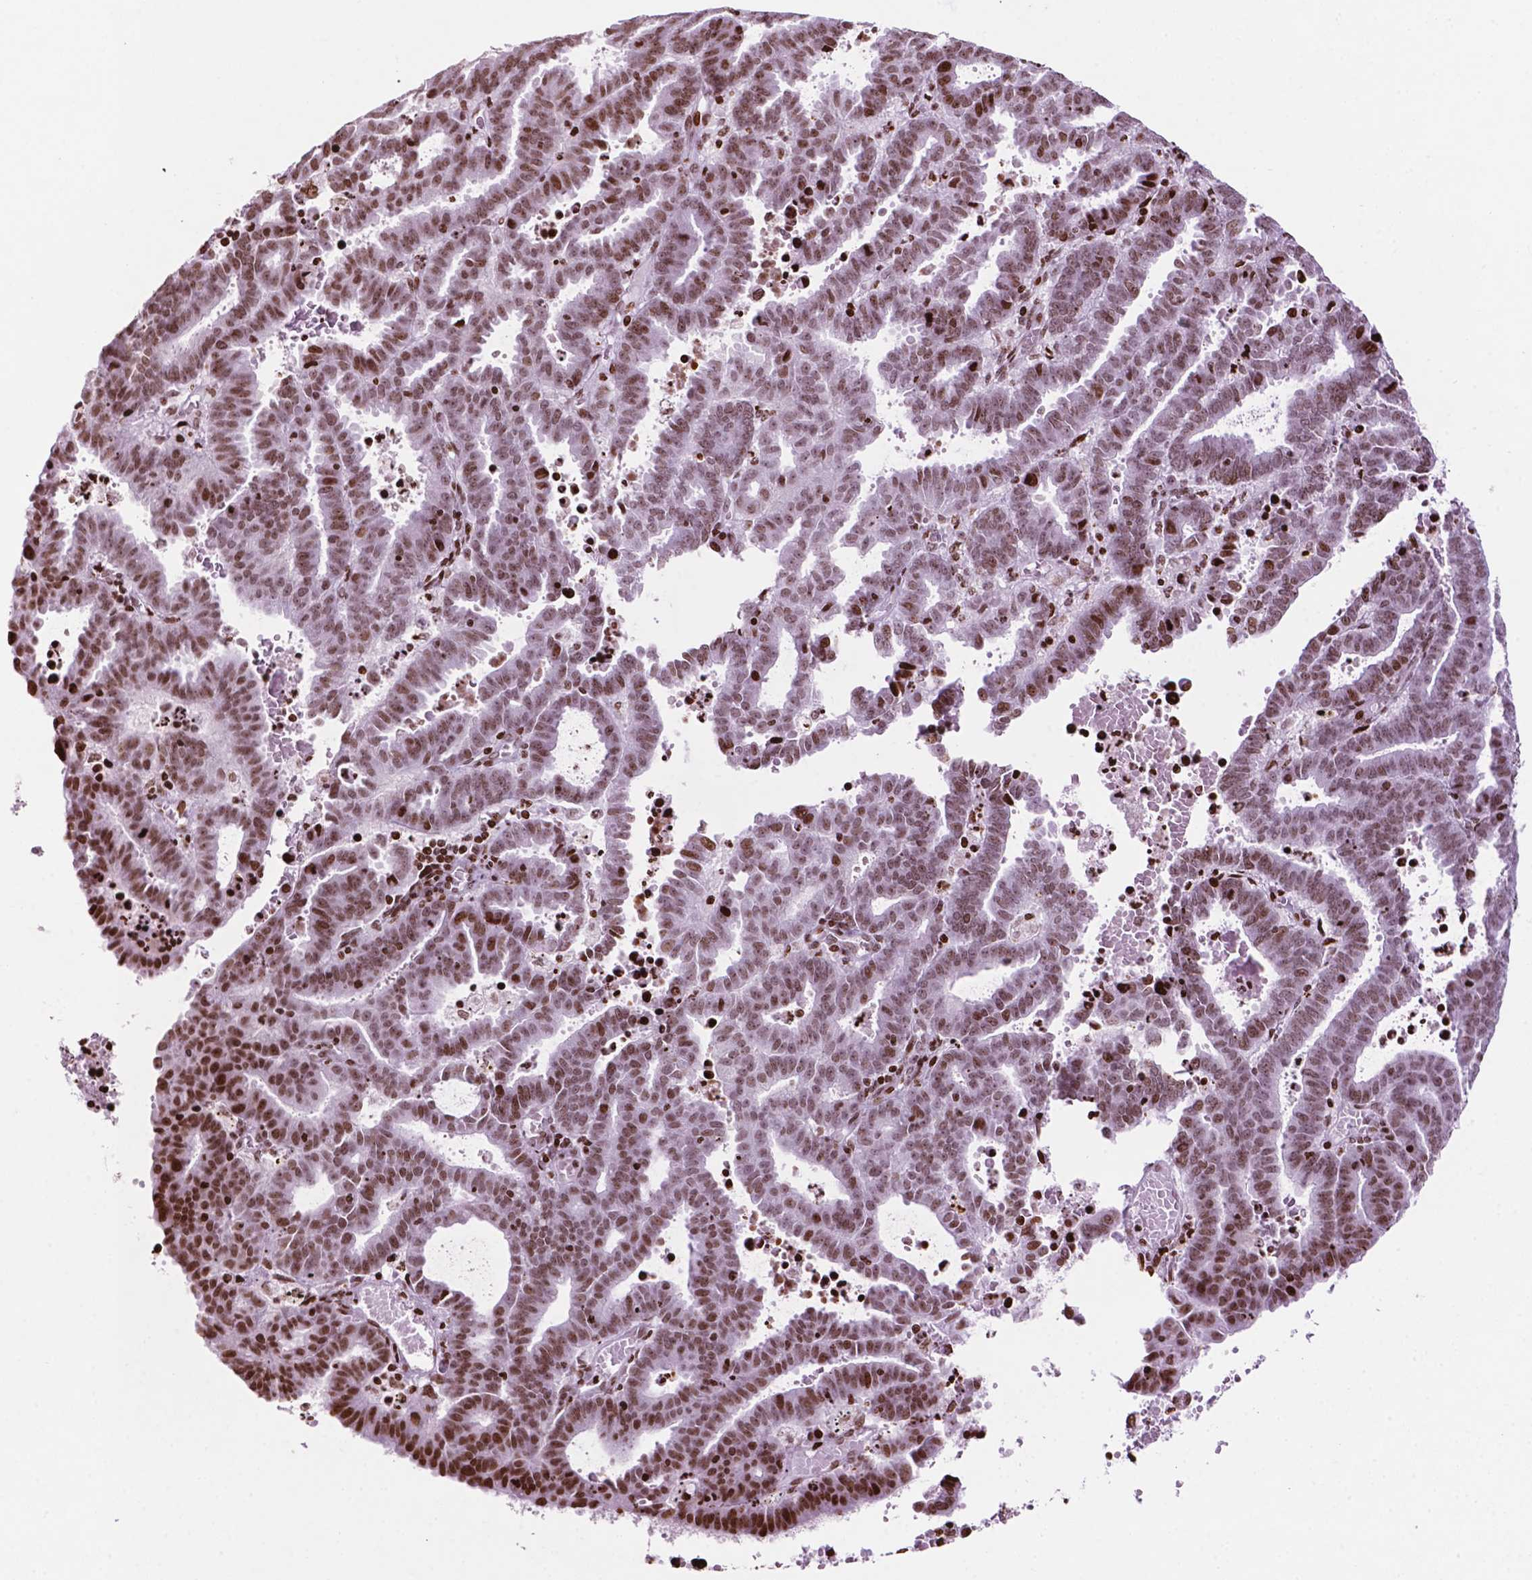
{"staining": {"intensity": "moderate", "quantity": ">75%", "location": "nuclear"}, "tissue": "endometrial cancer", "cell_type": "Tumor cells", "image_type": "cancer", "snomed": [{"axis": "morphology", "description": "Adenocarcinoma, NOS"}, {"axis": "topography", "description": "Uterus"}], "caption": "Protein expression analysis of human adenocarcinoma (endometrial) reveals moderate nuclear positivity in approximately >75% of tumor cells.", "gene": "TMEM250", "patient": {"sex": "female", "age": 83}}